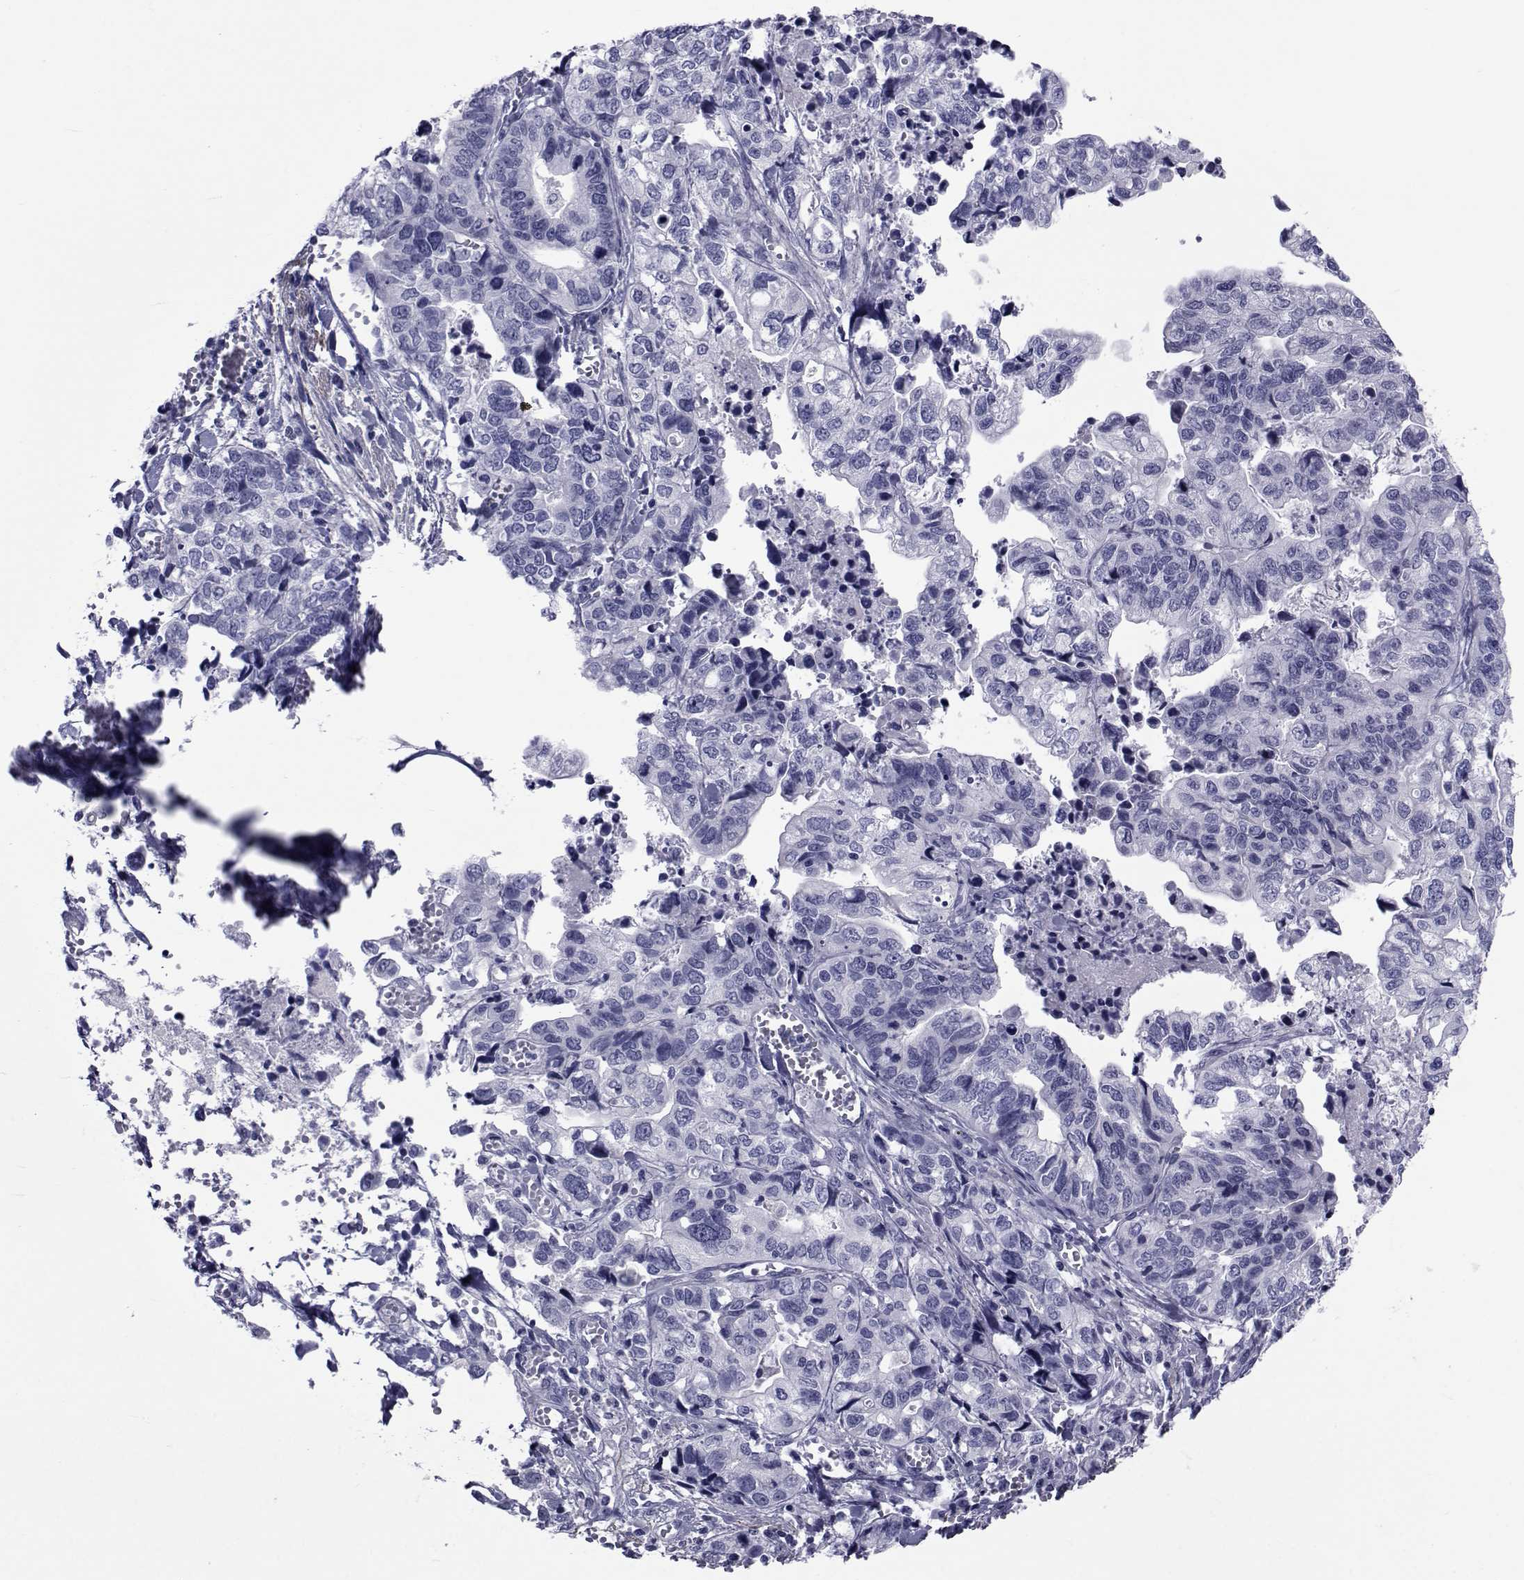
{"staining": {"intensity": "negative", "quantity": "none", "location": "none"}, "tissue": "stomach cancer", "cell_type": "Tumor cells", "image_type": "cancer", "snomed": [{"axis": "morphology", "description": "Adenocarcinoma, NOS"}, {"axis": "topography", "description": "Stomach, upper"}], "caption": "DAB (3,3'-diaminobenzidine) immunohistochemical staining of adenocarcinoma (stomach) reveals no significant expression in tumor cells.", "gene": "GKAP1", "patient": {"sex": "female", "age": 67}}